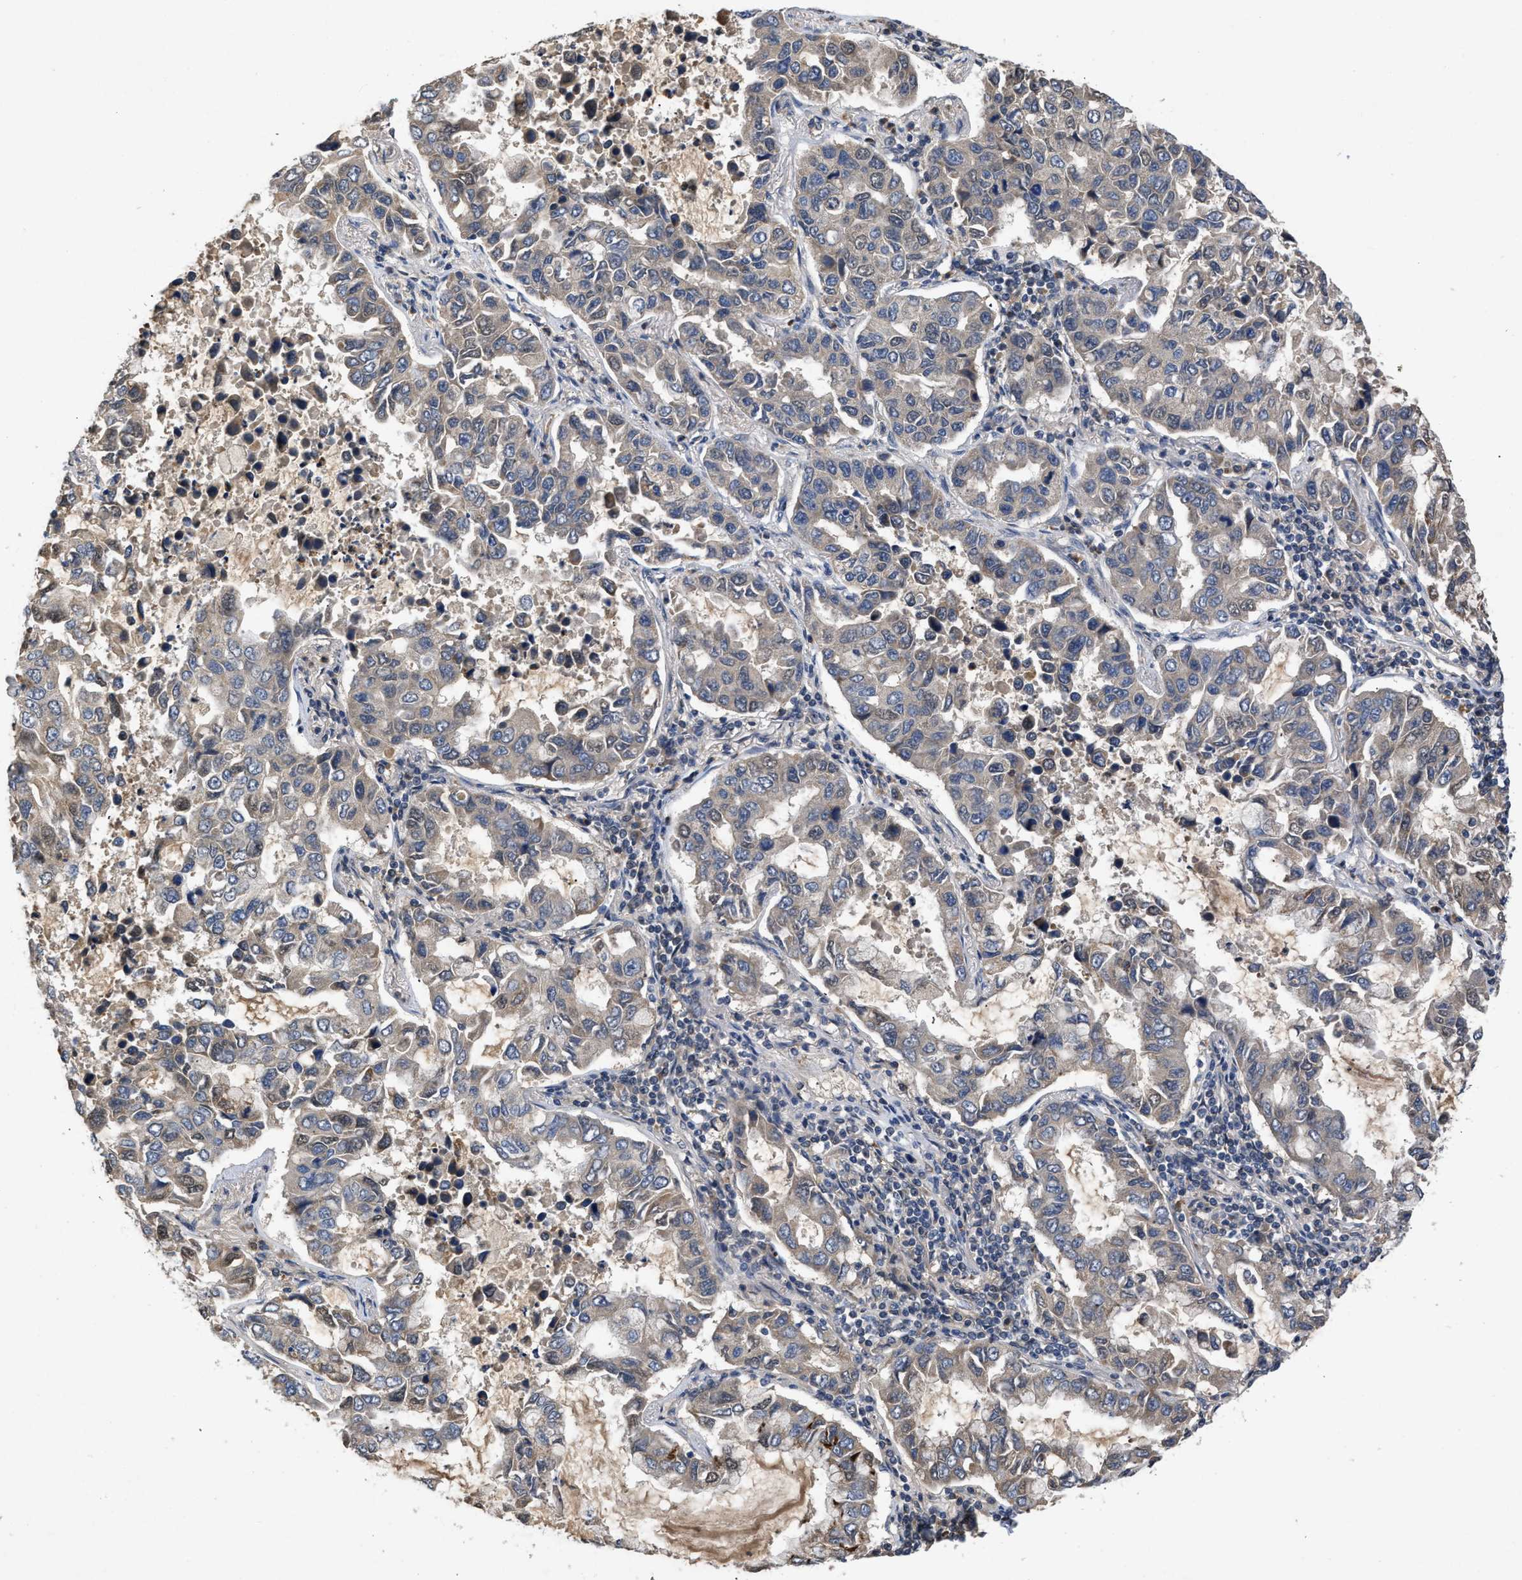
{"staining": {"intensity": "moderate", "quantity": "<25%", "location": "cytoplasmic/membranous"}, "tissue": "lung cancer", "cell_type": "Tumor cells", "image_type": "cancer", "snomed": [{"axis": "morphology", "description": "Adenocarcinoma, NOS"}, {"axis": "topography", "description": "Lung"}], "caption": "Protein staining of lung cancer tissue reveals moderate cytoplasmic/membranous expression in about <25% of tumor cells.", "gene": "VPS4A", "patient": {"sex": "male", "age": 64}}